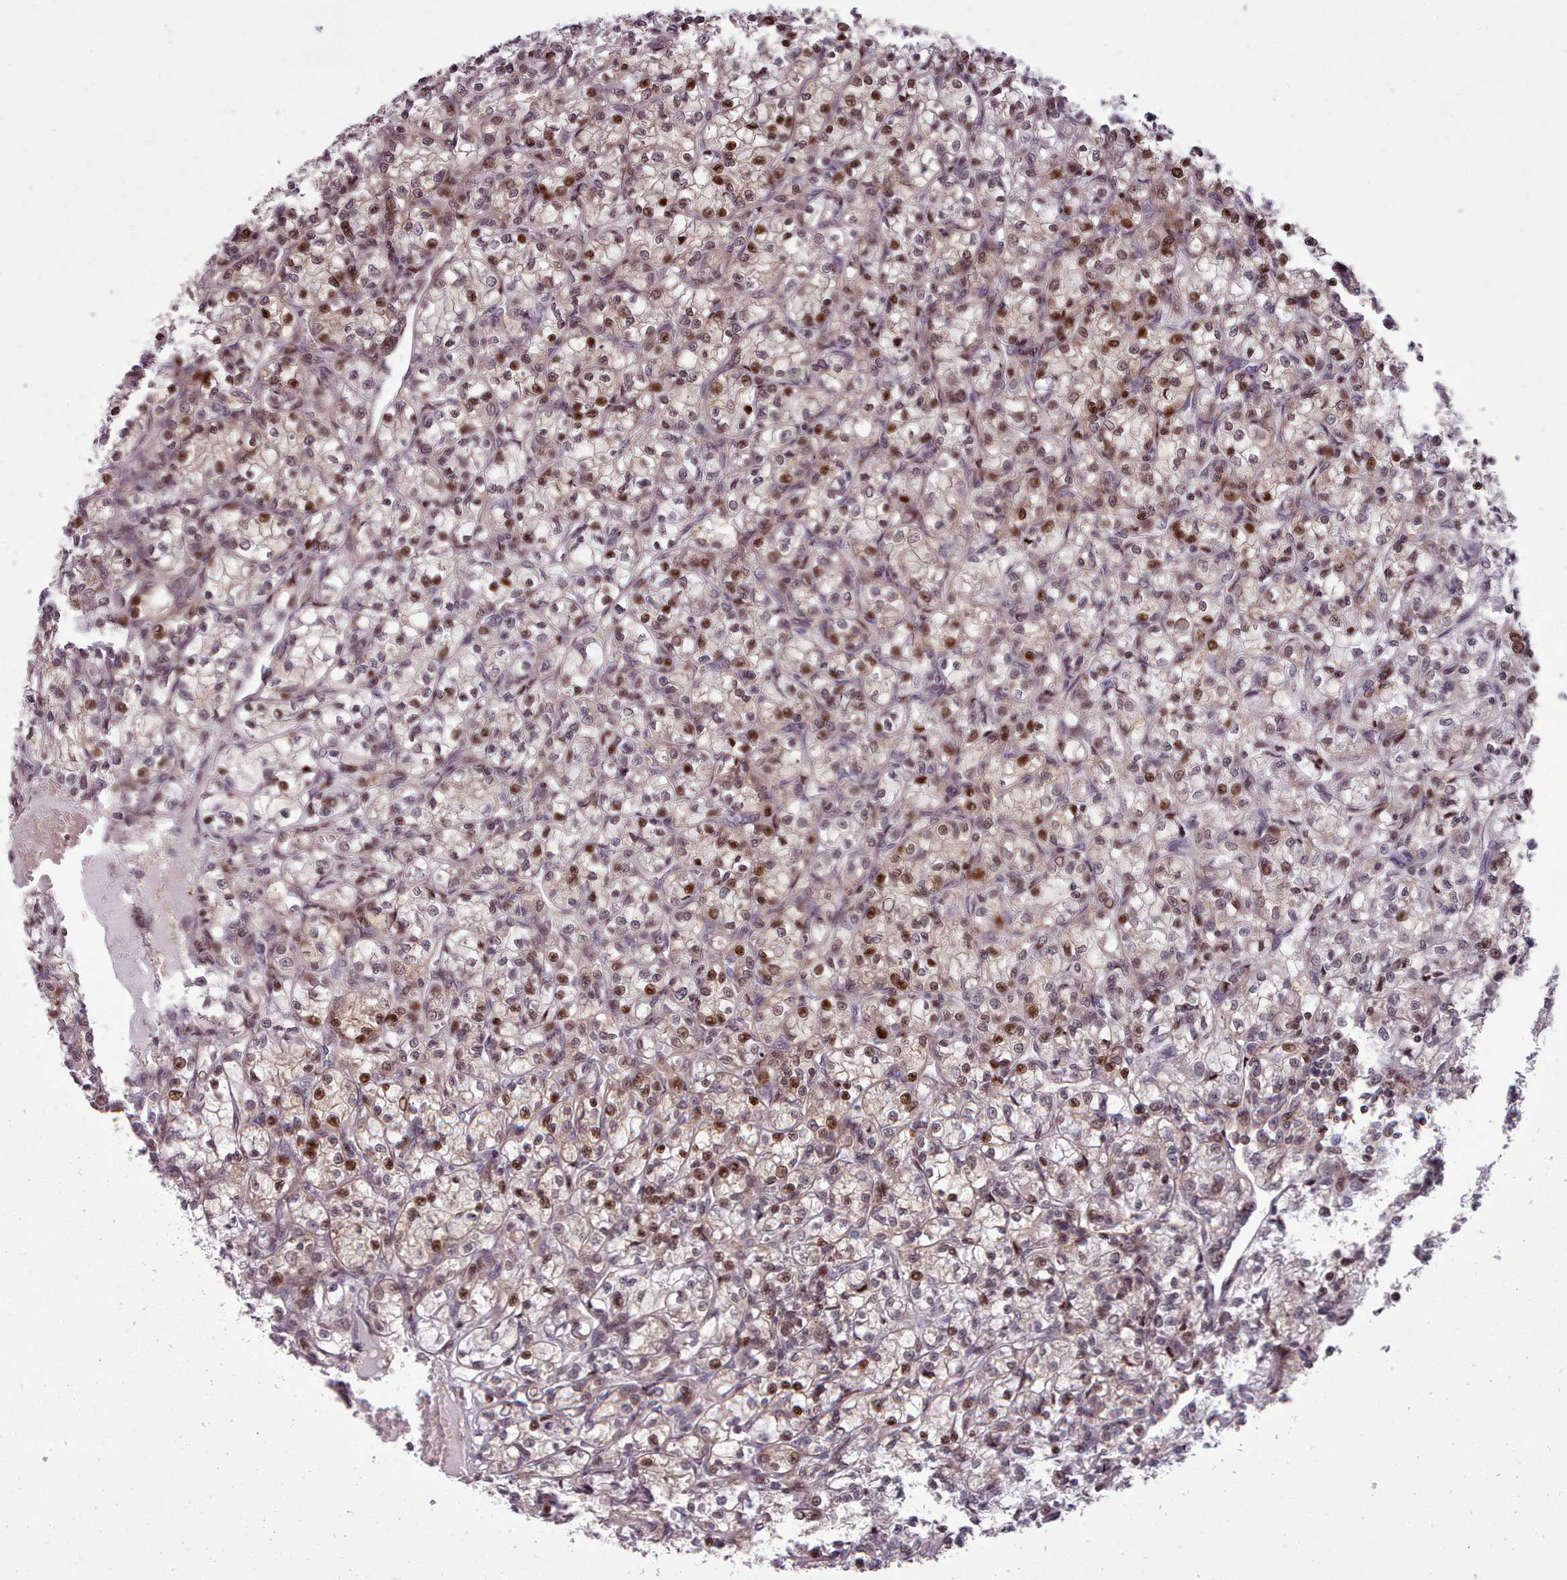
{"staining": {"intensity": "moderate", "quantity": ">75%", "location": "nuclear"}, "tissue": "renal cancer", "cell_type": "Tumor cells", "image_type": "cancer", "snomed": [{"axis": "morphology", "description": "Adenocarcinoma, NOS"}, {"axis": "topography", "description": "Kidney"}], "caption": "Renal cancer (adenocarcinoma) stained for a protein (brown) demonstrates moderate nuclear positive staining in approximately >75% of tumor cells.", "gene": "ENSA", "patient": {"sex": "female", "age": 59}}